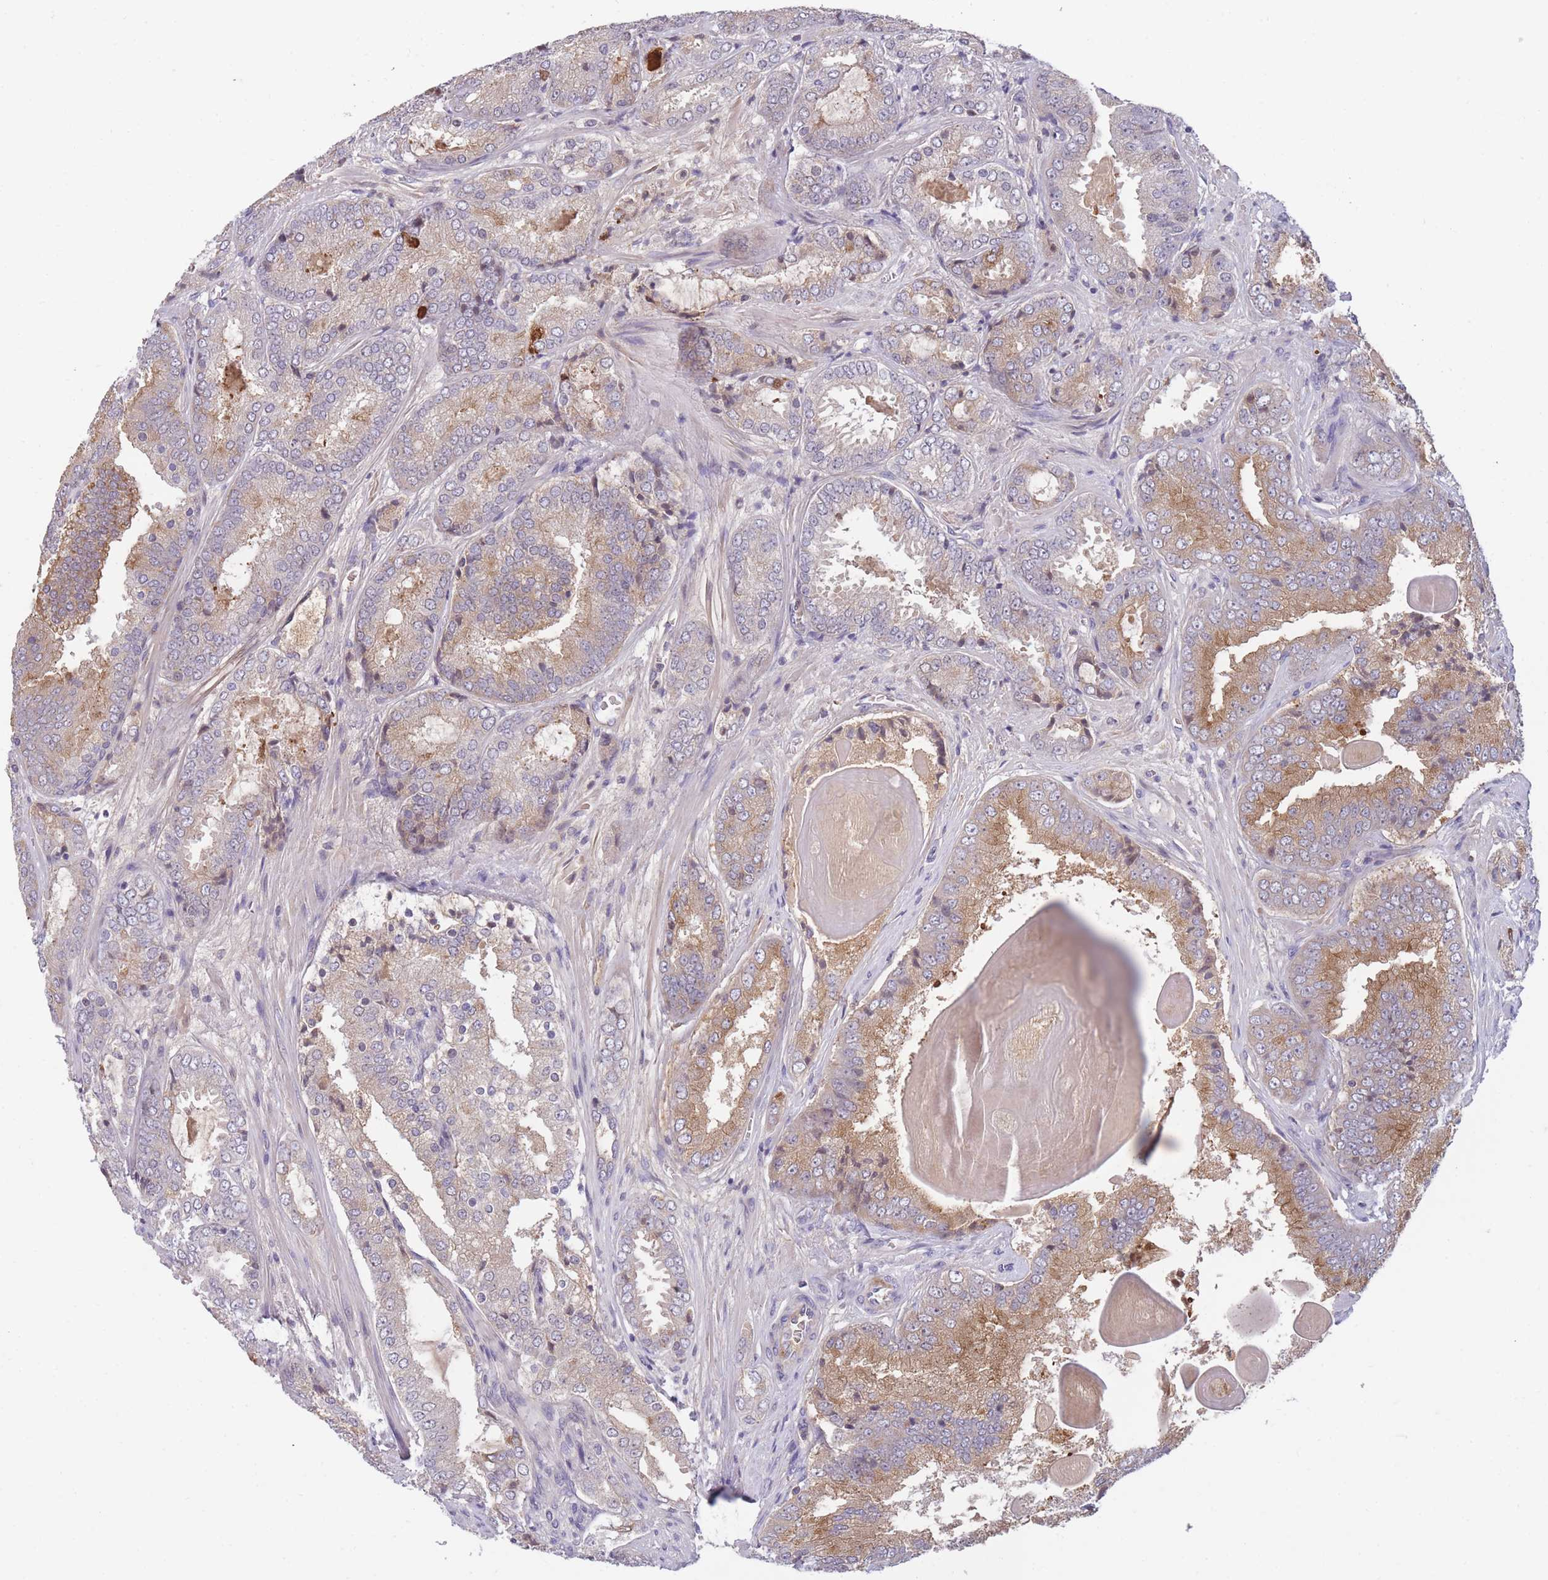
{"staining": {"intensity": "moderate", "quantity": "<25%", "location": "cytoplasmic/membranous"}, "tissue": "prostate cancer", "cell_type": "Tumor cells", "image_type": "cancer", "snomed": [{"axis": "morphology", "description": "Adenocarcinoma, High grade"}, {"axis": "topography", "description": "Prostate"}], "caption": "This histopathology image demonstrates immunohistochemistry (IHC) staining of human prostate cancer, with low moderate cytoplasmic/membranous expression in approximately <25% of tumor cells.", "gene": "RALGDS", "patient": {"sex": "male", "age": 63}}